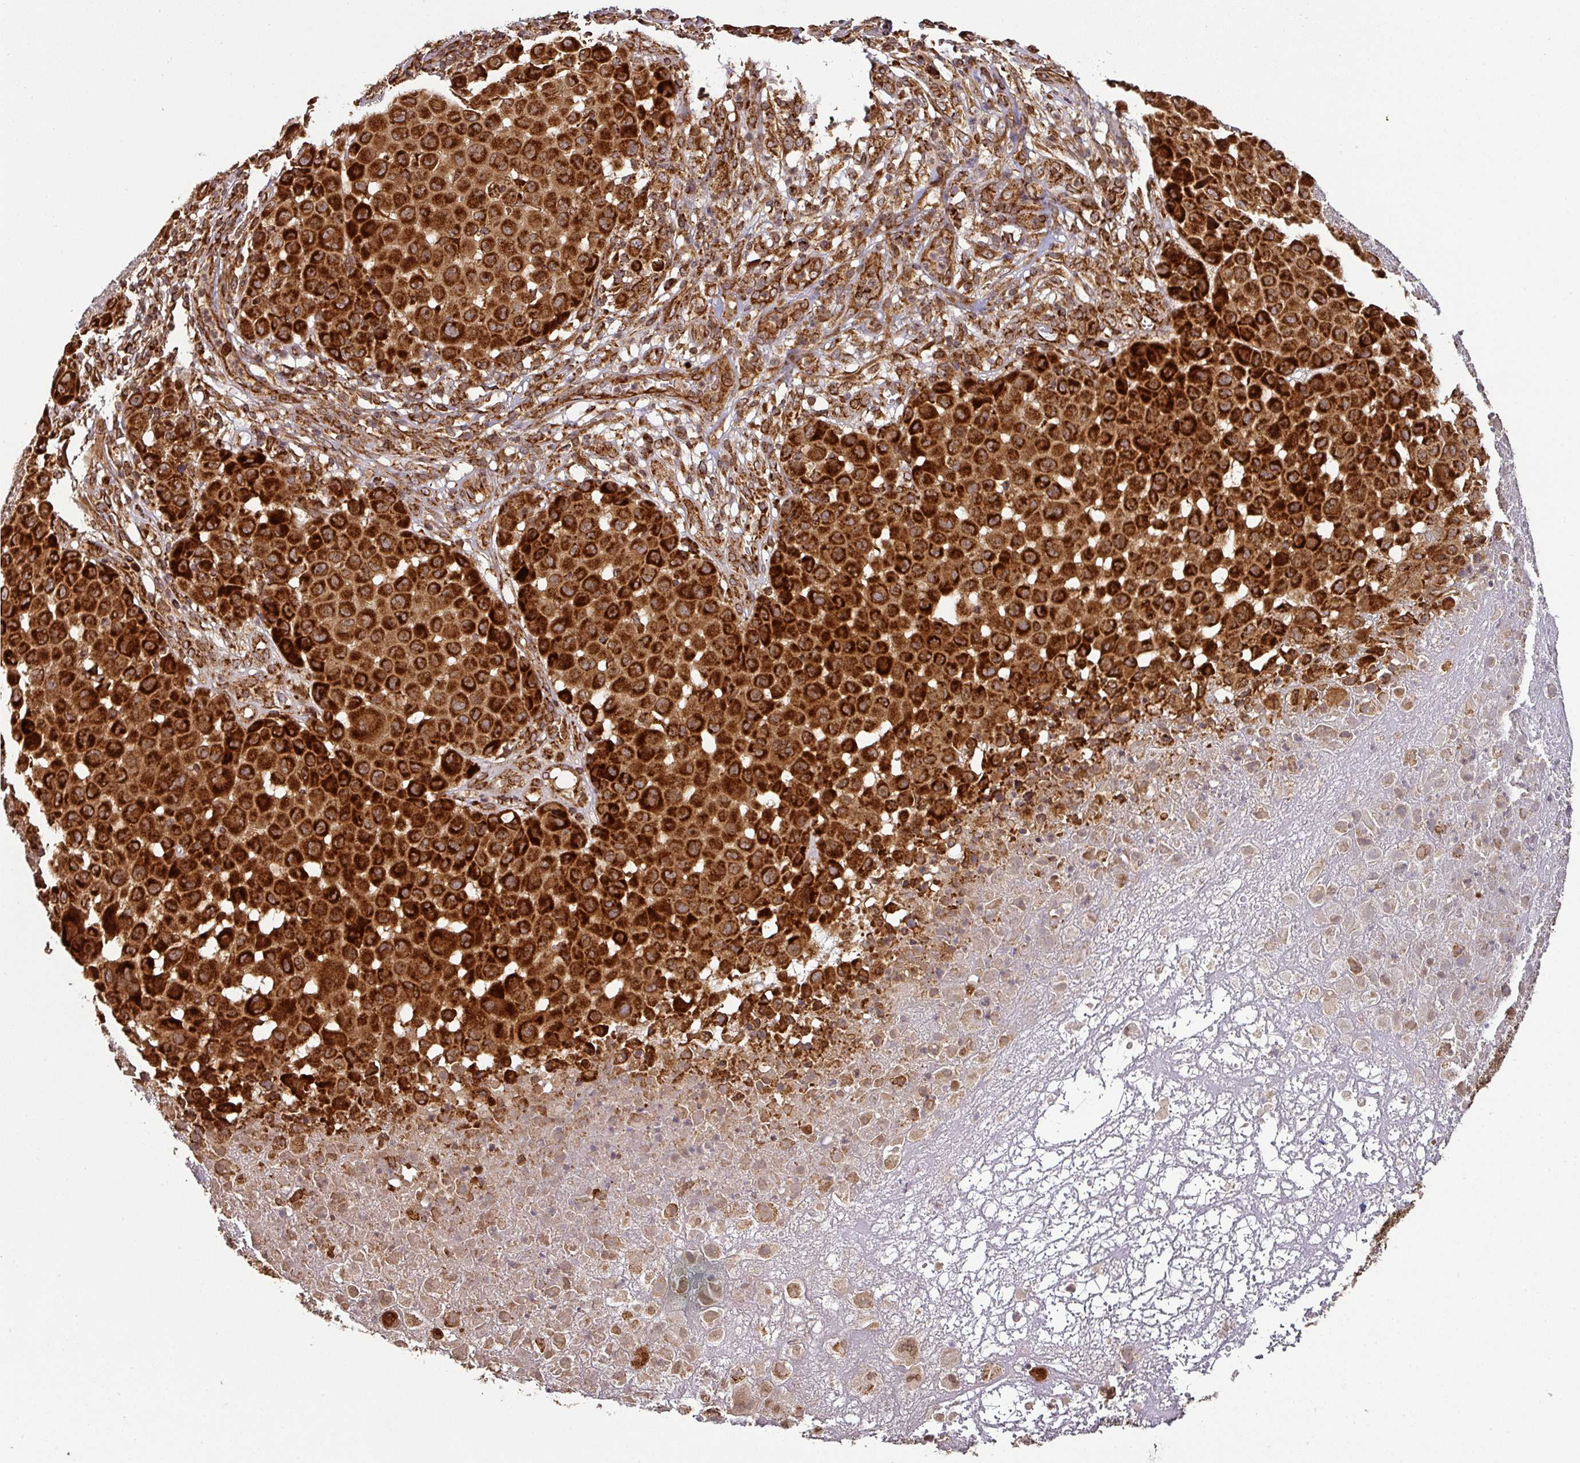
{"staining": {"intensity": "strong", "quantity": ">75%", "location": "cytoplasmic/membranous"}, "tissue": "melanoma", "cell_type": "Tumor cells", "image_type": "cancer", "snomed": [{"axis": "morphology", "description": "Malignant melanoma, NOS"}, {"axis": "topography", "description": "Skin"}], "caption": "A high-resolution photomicrograph shows IHC staining of malignant melanoma, which reveals strong cytoplasmic/membranous positivity in about >75% of tumor cells. (DAB (3,3'-diaminobenzidine) IHC with brightfield microscopy, high magnification).", "gene": "TRAP1", "patient": {"sex": "male", "age": 73}}